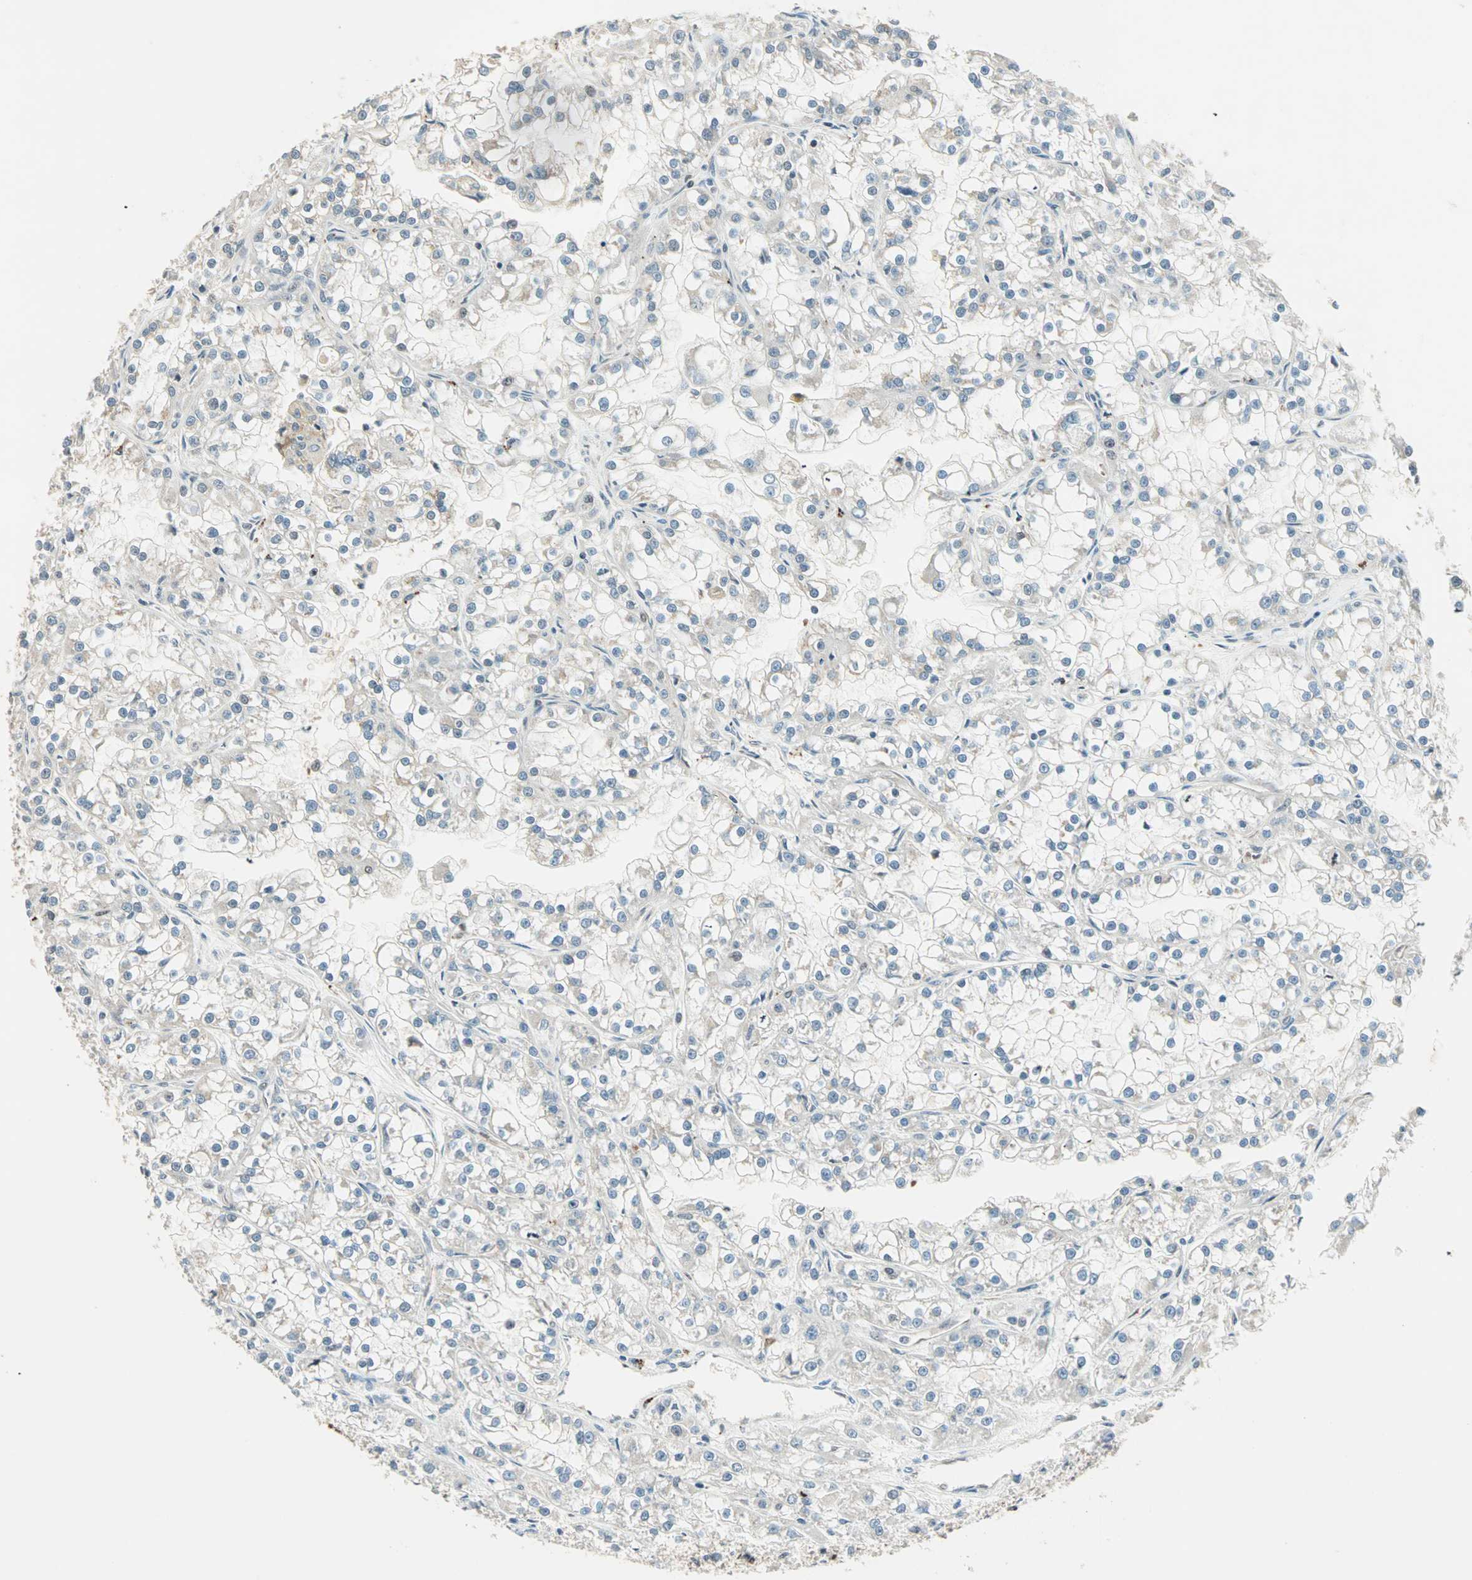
{"staining": {"intensity": "negative", "quantity": "none", "location": "none"}, "tissue": "renal cancer", "cell_type": "Tumor cells", "image_type": "cancer", "snomed": [{"axis": "morphology", "description": "Adenocarcinoma, NOS"}, {"axis": "topography", "description": "Kidney"}], "caption": "There is no significant positivity in tumor cells of renal cancer.", "gene": "MDC1", "patient": {"sex": "female", "age": 52}}